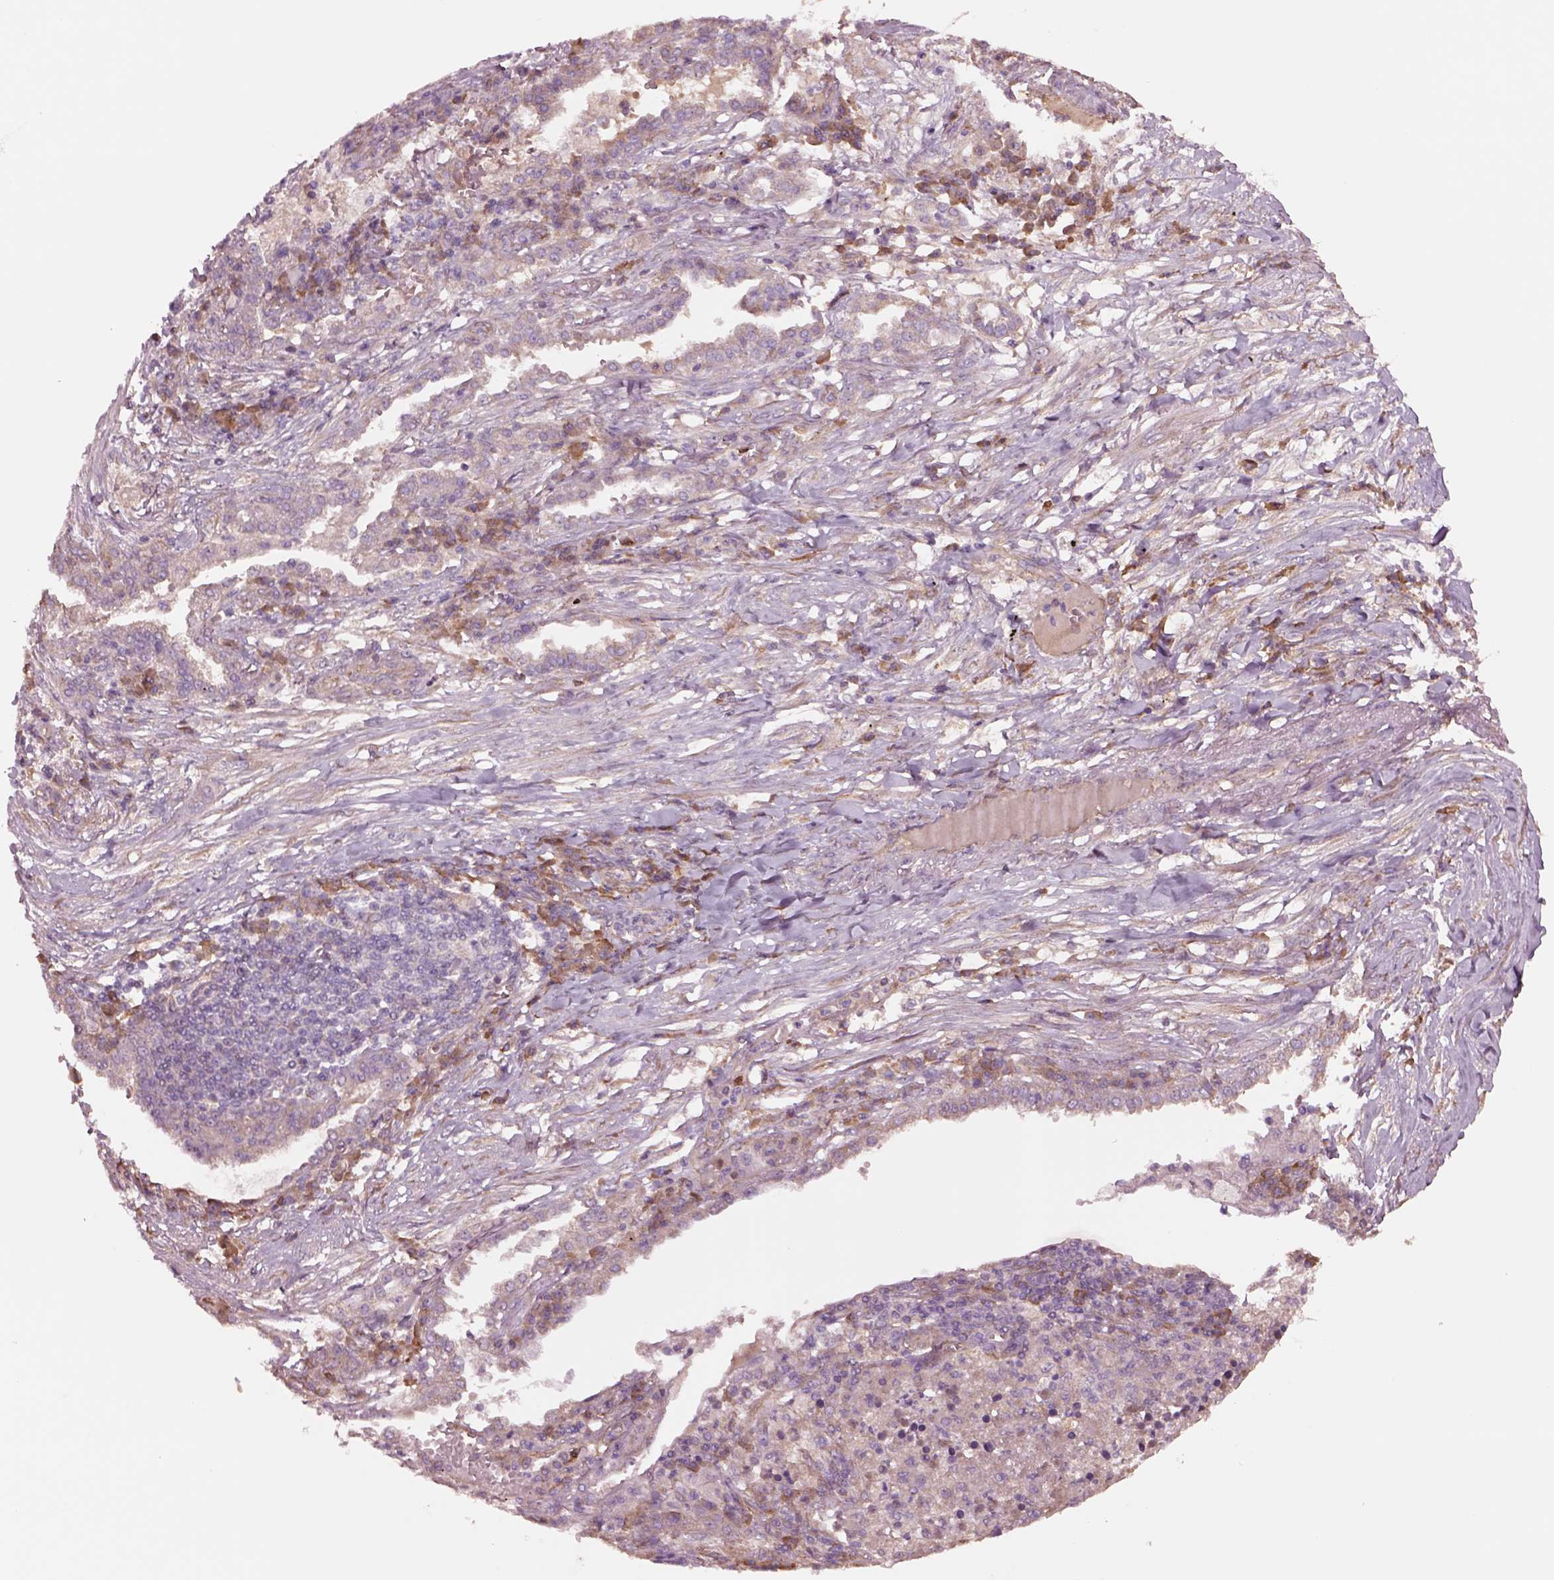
{"staining": {"intensity": "negative", "quantity": "none", "location": "none"}, "tissue": "lung cancer", "cell_type": "Tumor cells", "image_type": "cancer", "snomed": [{"axis": "morphology", "description": "Adenocarcinoma, NOS"}, {"axis": "topography", "description": "Lung"}], "caption": "An image of human lung cancer (adenocarcinoma) is negative for staining in tumor cells.", "gene": "HTR1B", "patient": {"sex": "male", "age": 57}}